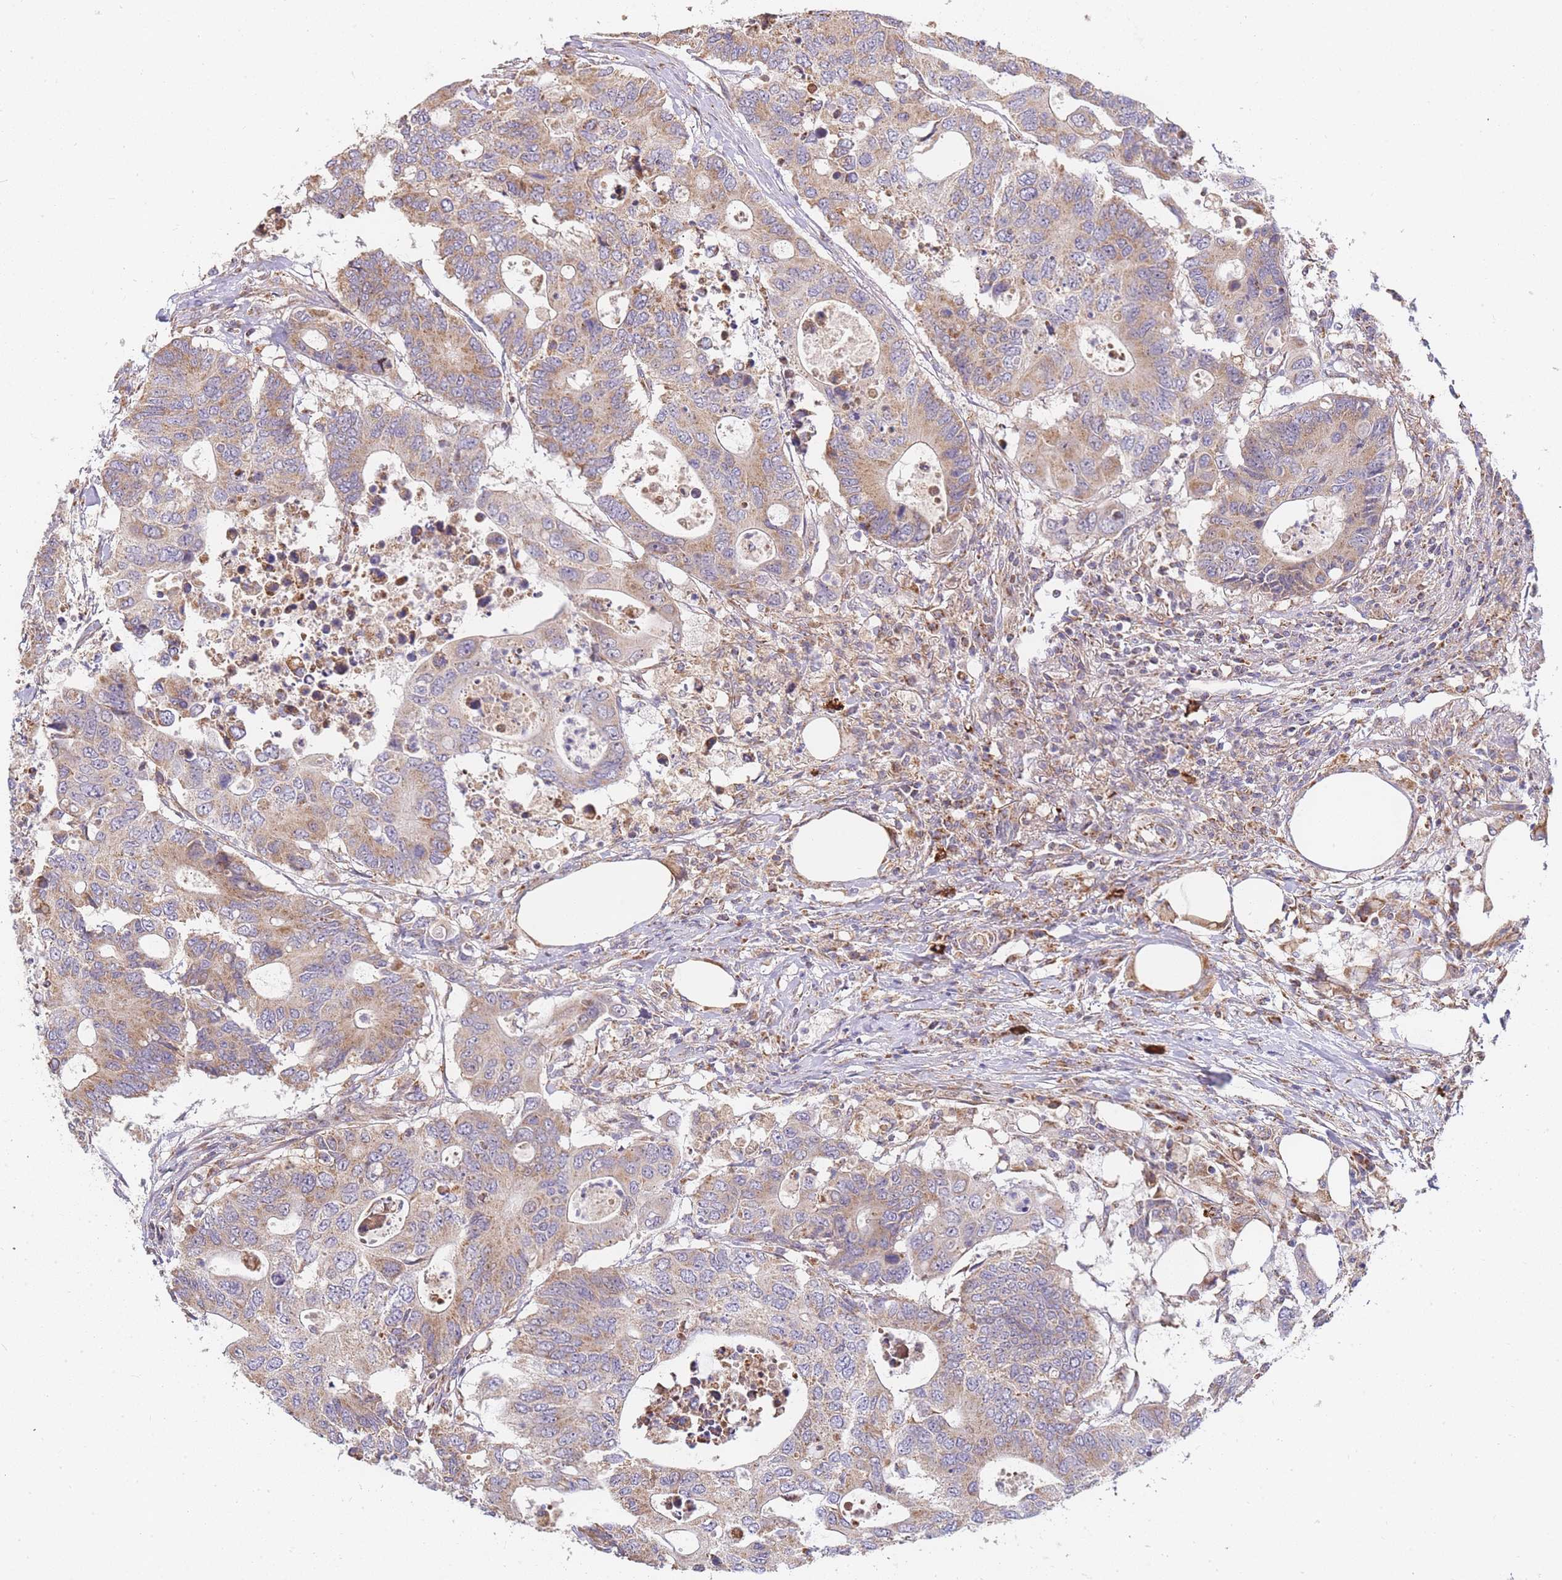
{"staining": {"intensity": "moderate", "quantity": ">75%", "location": "cytoplasmic/membranous"}, "tissue": "colorectal cancer", "cell_type": "Tumor cells", "image_type": "cancer", "snomed": [{"axis": "morphology", "description": "Adenocarcinoma, NOS"}, {"axis": "topography", "description": "Colon"}], "caption": "Human colorectal cancer stained with a brown dye displays moderate cytoplasmic/membranous positive positivity in approximately >75% of tumor cells.", "gene": "ADCY9", "patient": {"sex": "male", "age": 71}}